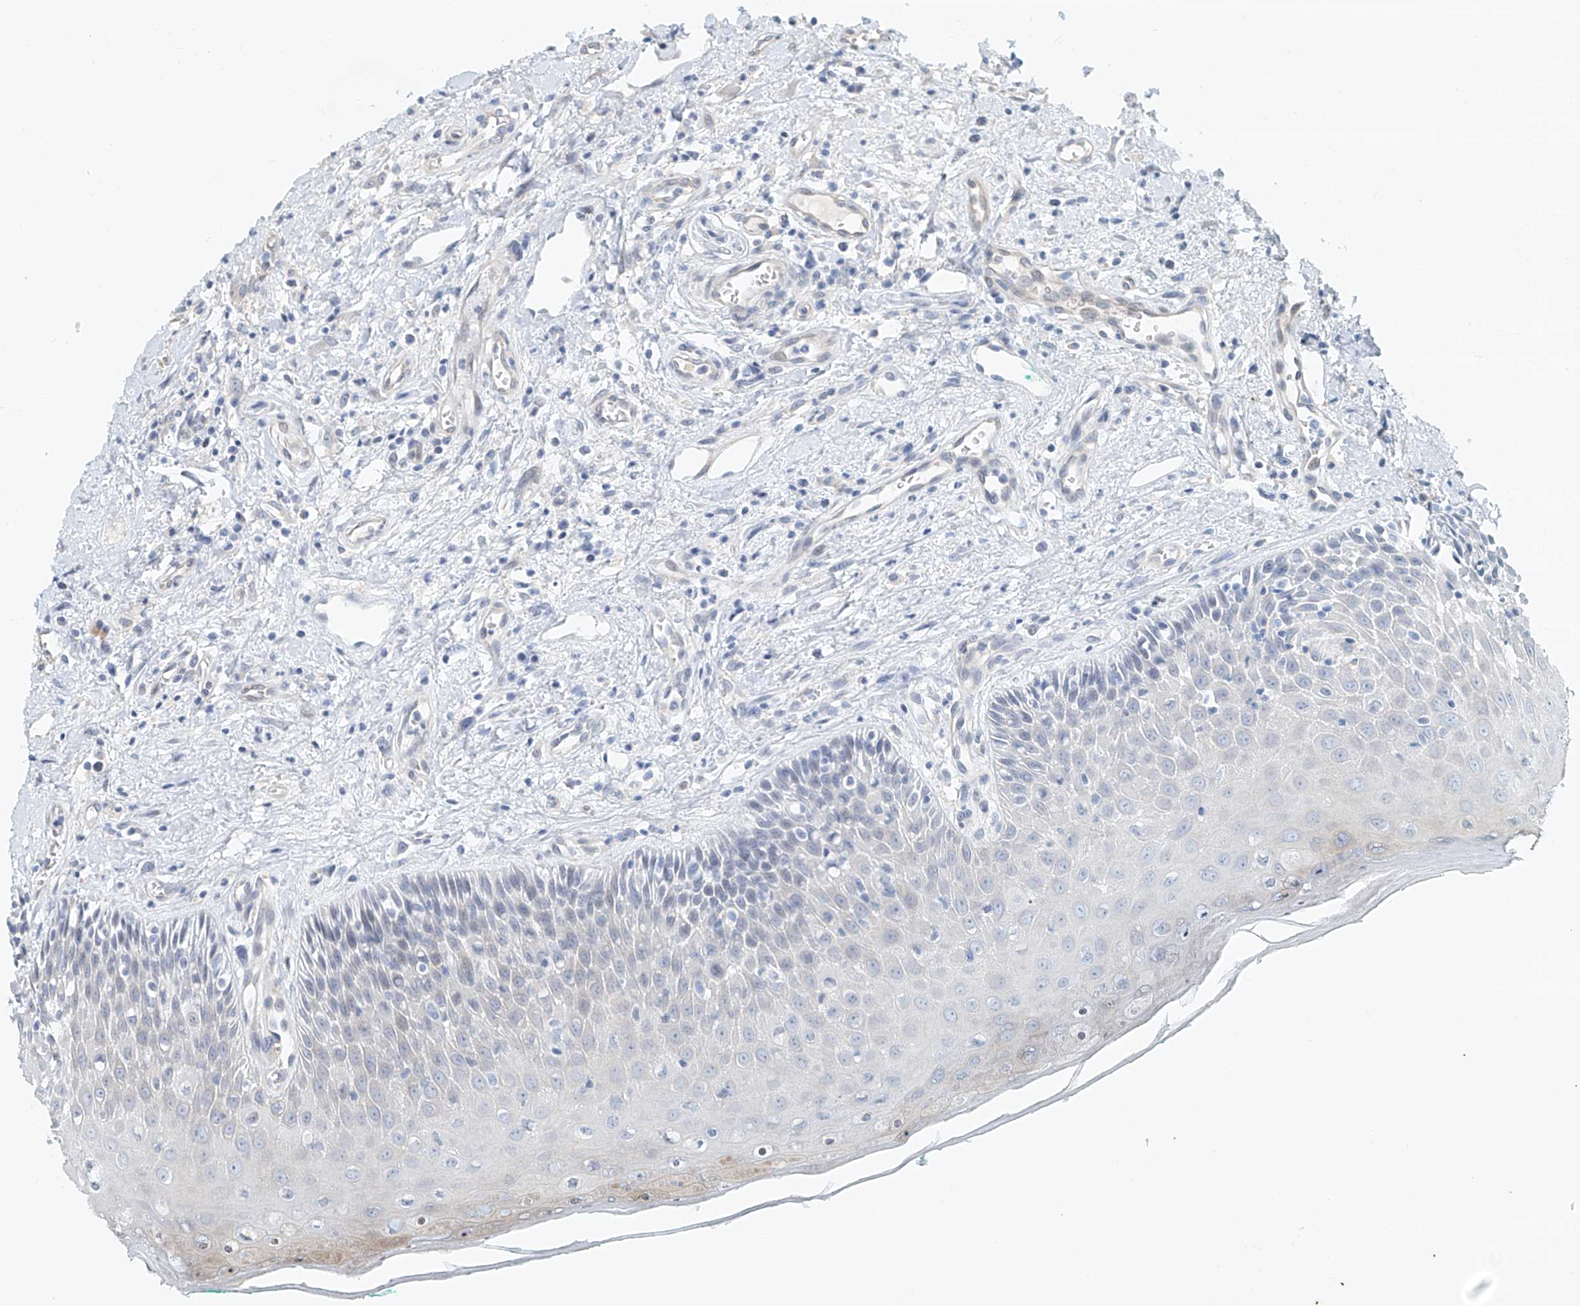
{"staining": {"intensity": "negative", "quantity": "none", "location": "none"}, "tissue": "oral mucosa", "cell_type": "Squamous epithelial cells", "image_type": "normal", "snomed": [{"axis": "morphology", "description": "Normal tissue, NOS"}, {"axis": "topography", "description": "Oral tissue"}], "caption": "Immunohistochemistry (IHC) photomicrograph of normal oral mucosa: oral mucosa stained with DAB (3,3'-diaminobenzidine) displays no significant protein expression in squamous epithelial cells. (DAB (3,3'-diaminobenzidine) IHC, high magnification).", "gene": "SASH1", "patient": {"sex": "female", "age": 70}}